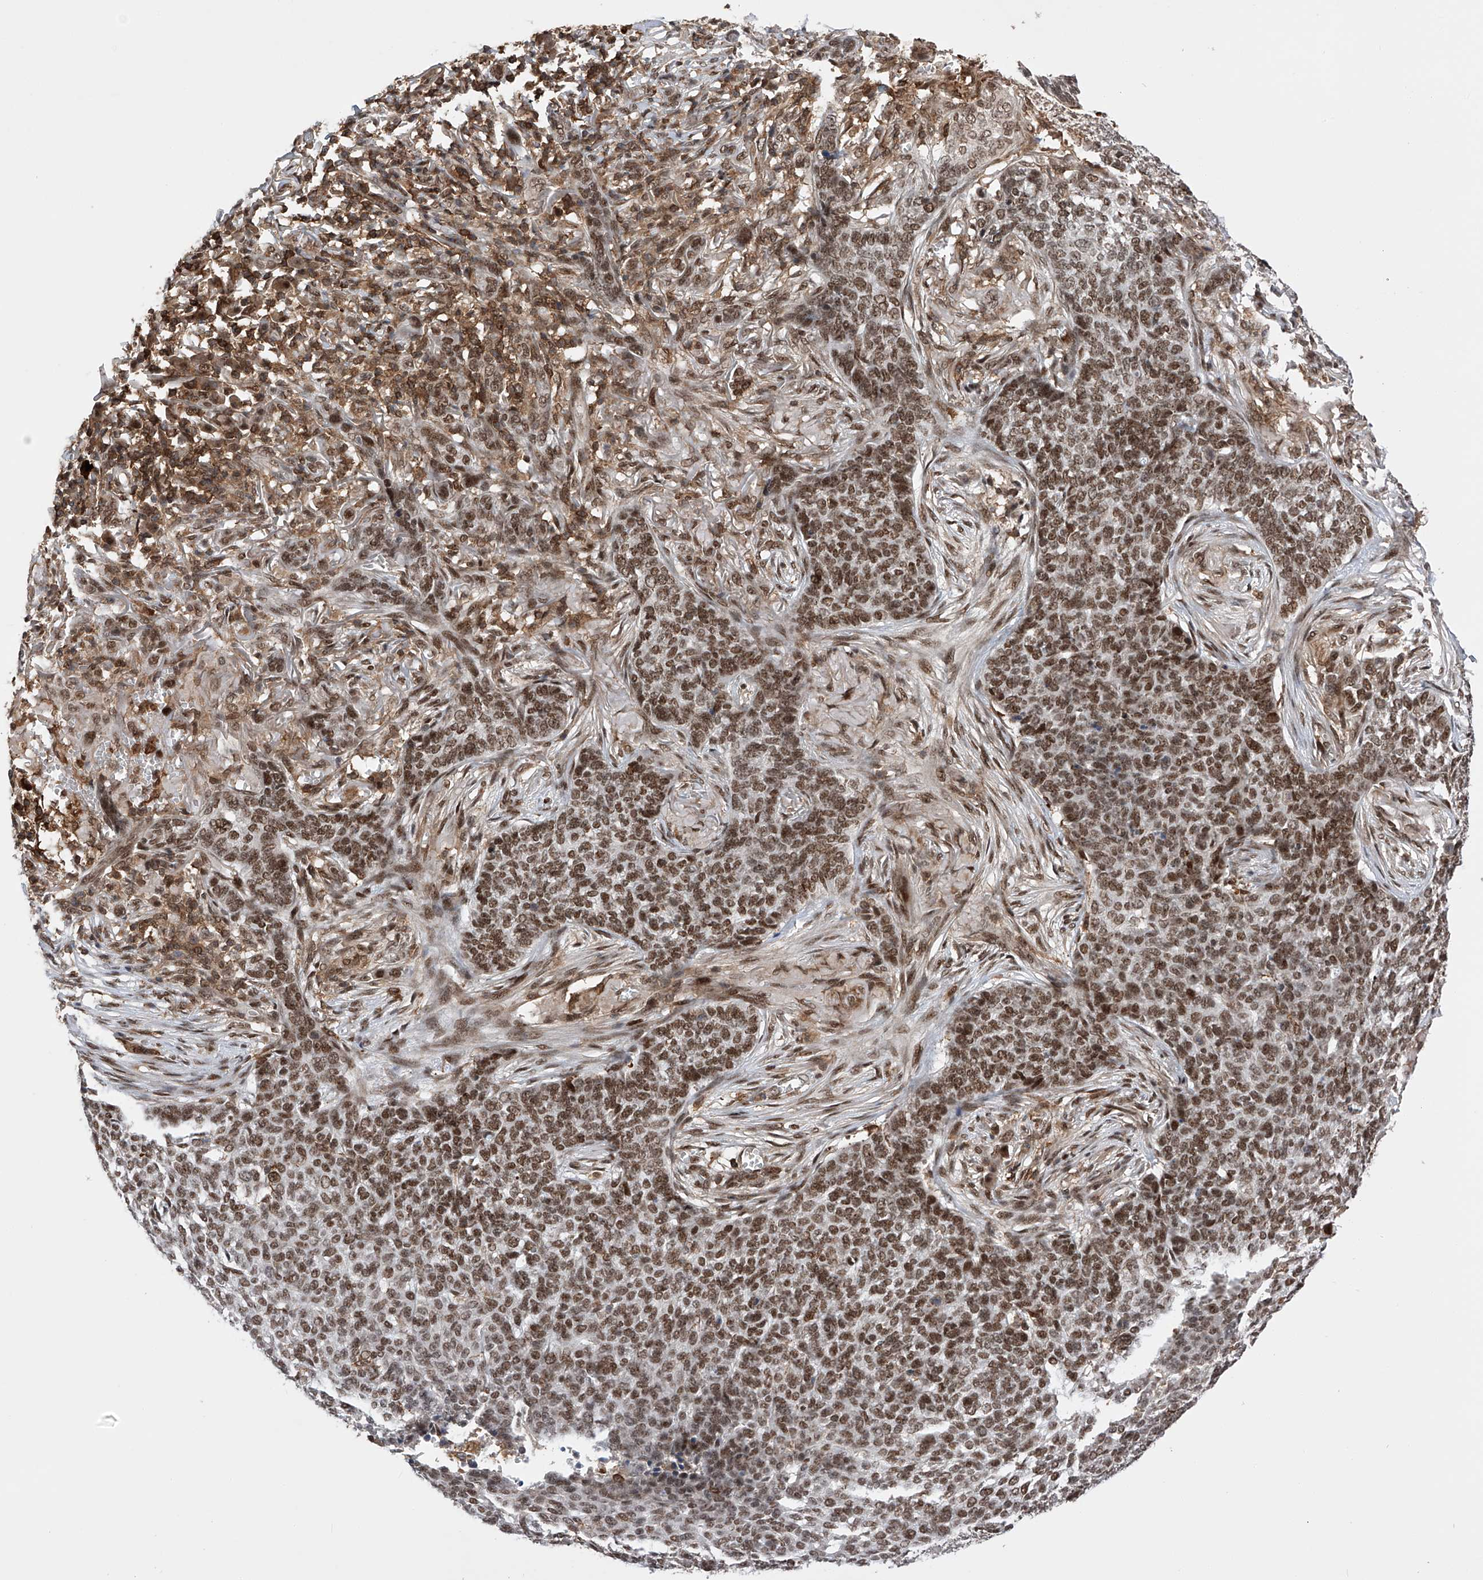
{"staining": {"intensity": "moderate", "quantity": ">75%", "location": "nuclear"}, "tissue": "skin cancer", "cell_type": "Tumor cells", "image_type": "cancer", "snomed": [{"axis": "morphology", "description": "Basal cell carcinoma"}, {"axis": "topography", "description": "Skin"}], "caption": "Skin cancer stained with a protein marker displays moderate staining in tumor cells.", "gene": "ZNF280D", "patient": {"sex": "male", "age": 85}}